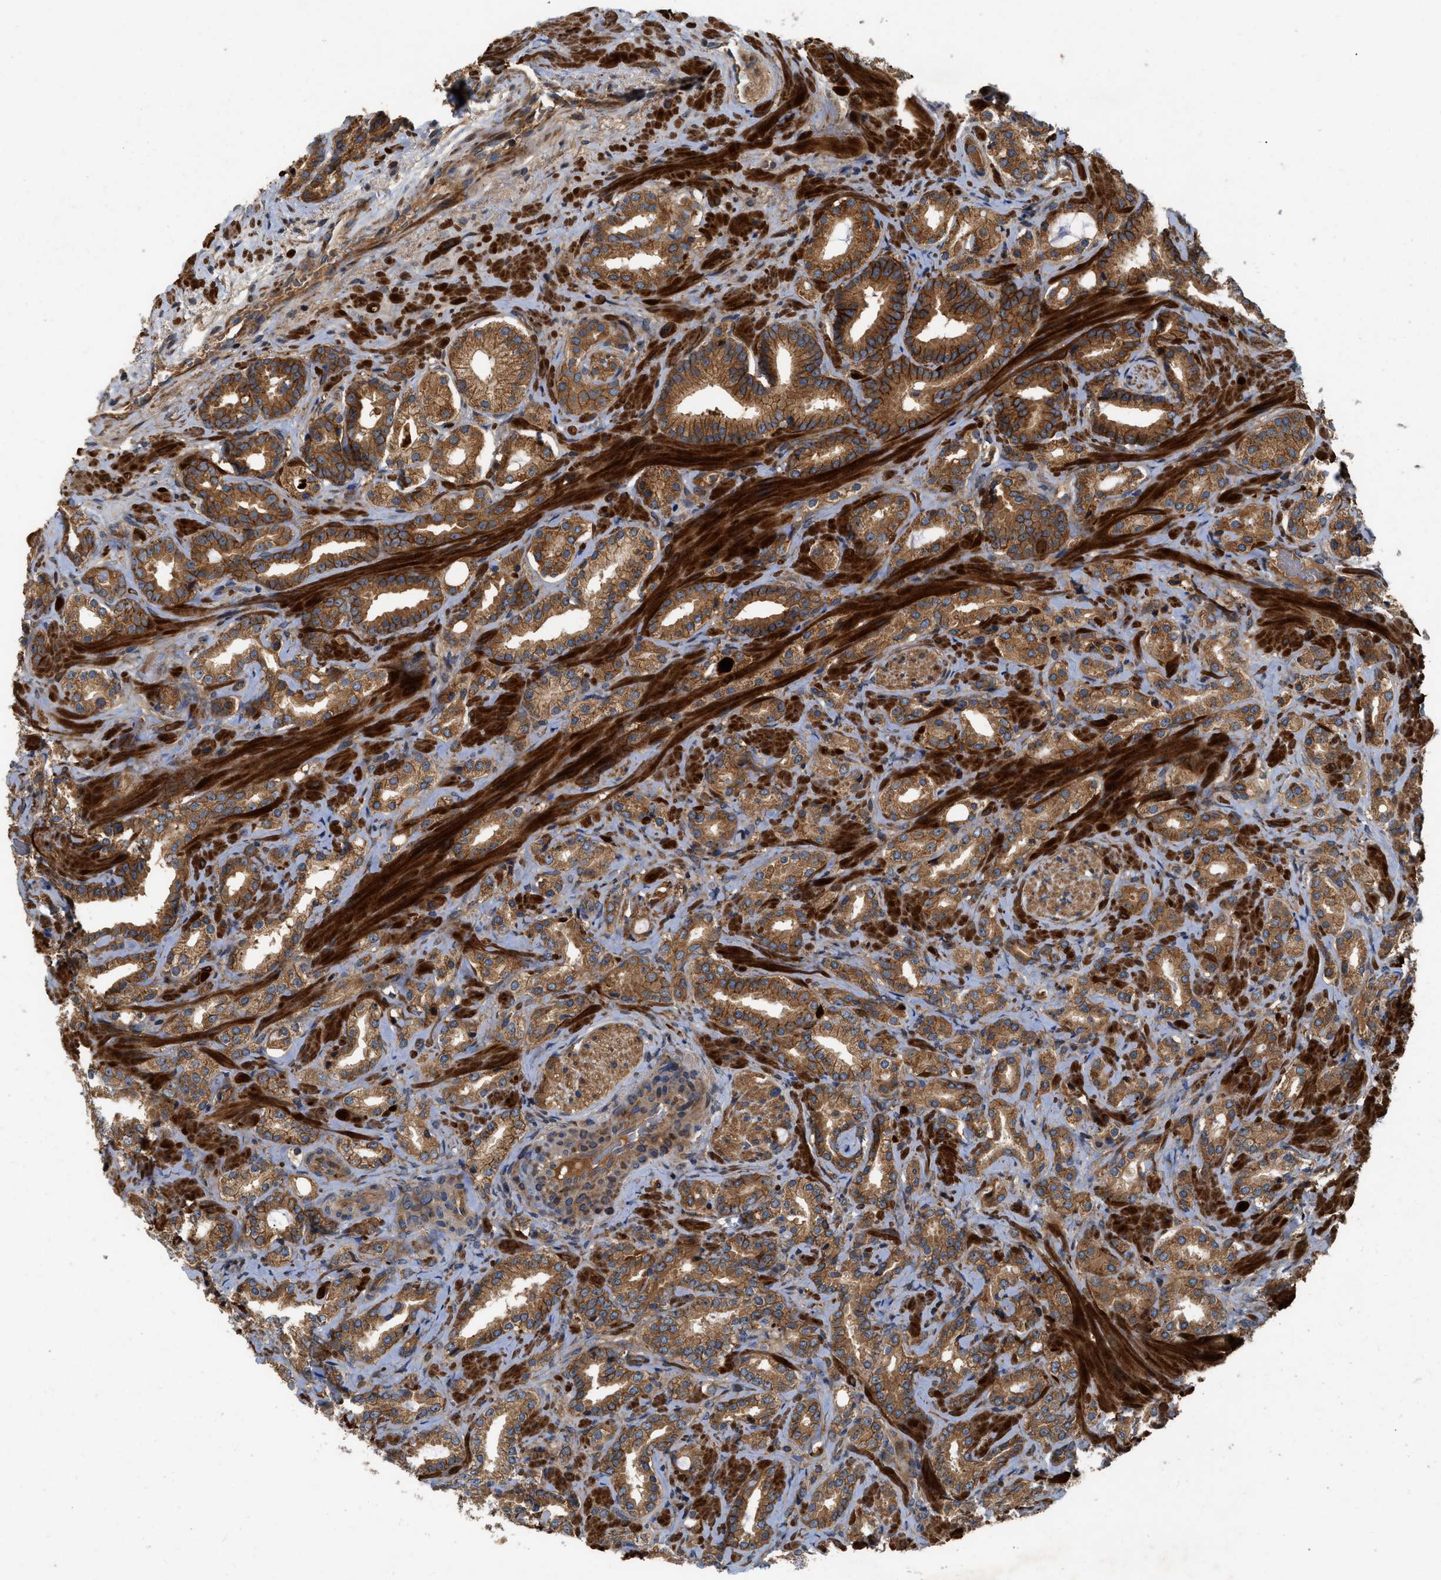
{"staining": {"intensity": "strong", "quantity": ">75%", "location": "cytoplasmic/membranous"}, "tissue": "prostate cancer", "cell_type": "Tumor cells", "image_type": "cancer", "snomed": [{"axis": "morphology", "description": "Adenocarcinoma, High grade"}, {"axis": "topography", "description": "Prostate"}], "caption": "Human prostate high-grade adenocarcinoma stained for a protein (brown) reveals strong cytoplasmic/membranous positive positivity in about >75% of tumor cells.", "gene": "CNNM3", "patient": {"sex": "male", "age": 64}}